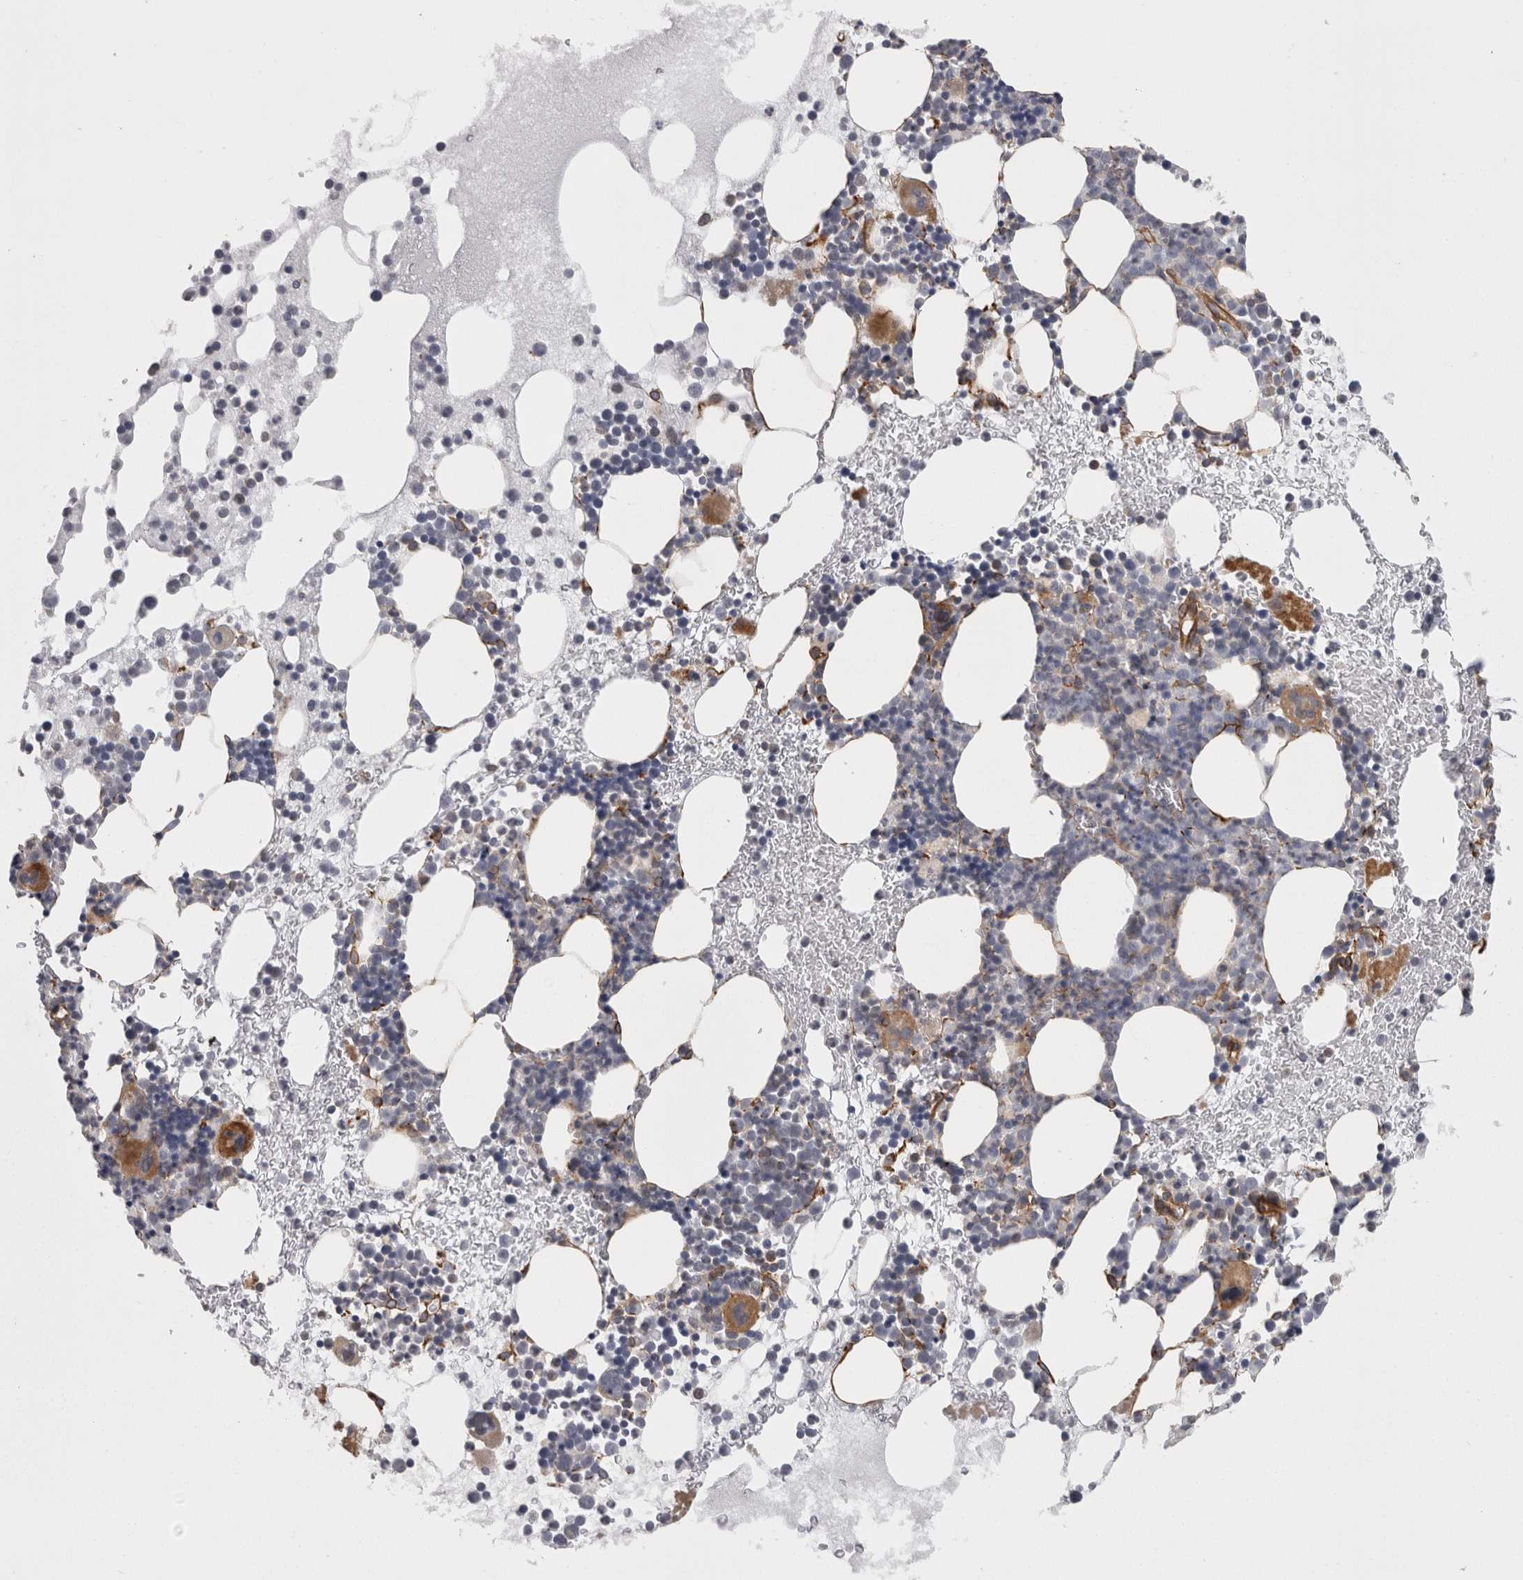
{"staining": {"intensity": "strong", "quantity": "<25%", "location": "cytoplasmic/membranous"}, "tissue": "bone marrow", "cell_type": "Hematopoietic cells", "image_type": "normal", "snomed": [{"axis": "morphology", "description": "Normal tissue, NOS"}, {"axis": "morphology", "description": "Inflammation, NOS"}, {"axis": "topography", "description": "Bone marrow"}], "caption": "Strong cytoplasmic/membranous protein expression is seen in approximately <25% of hematopoietic cells in bone marrow.", "gene": "RMDN1", "patient": {"sex": "female", "age": 45}}